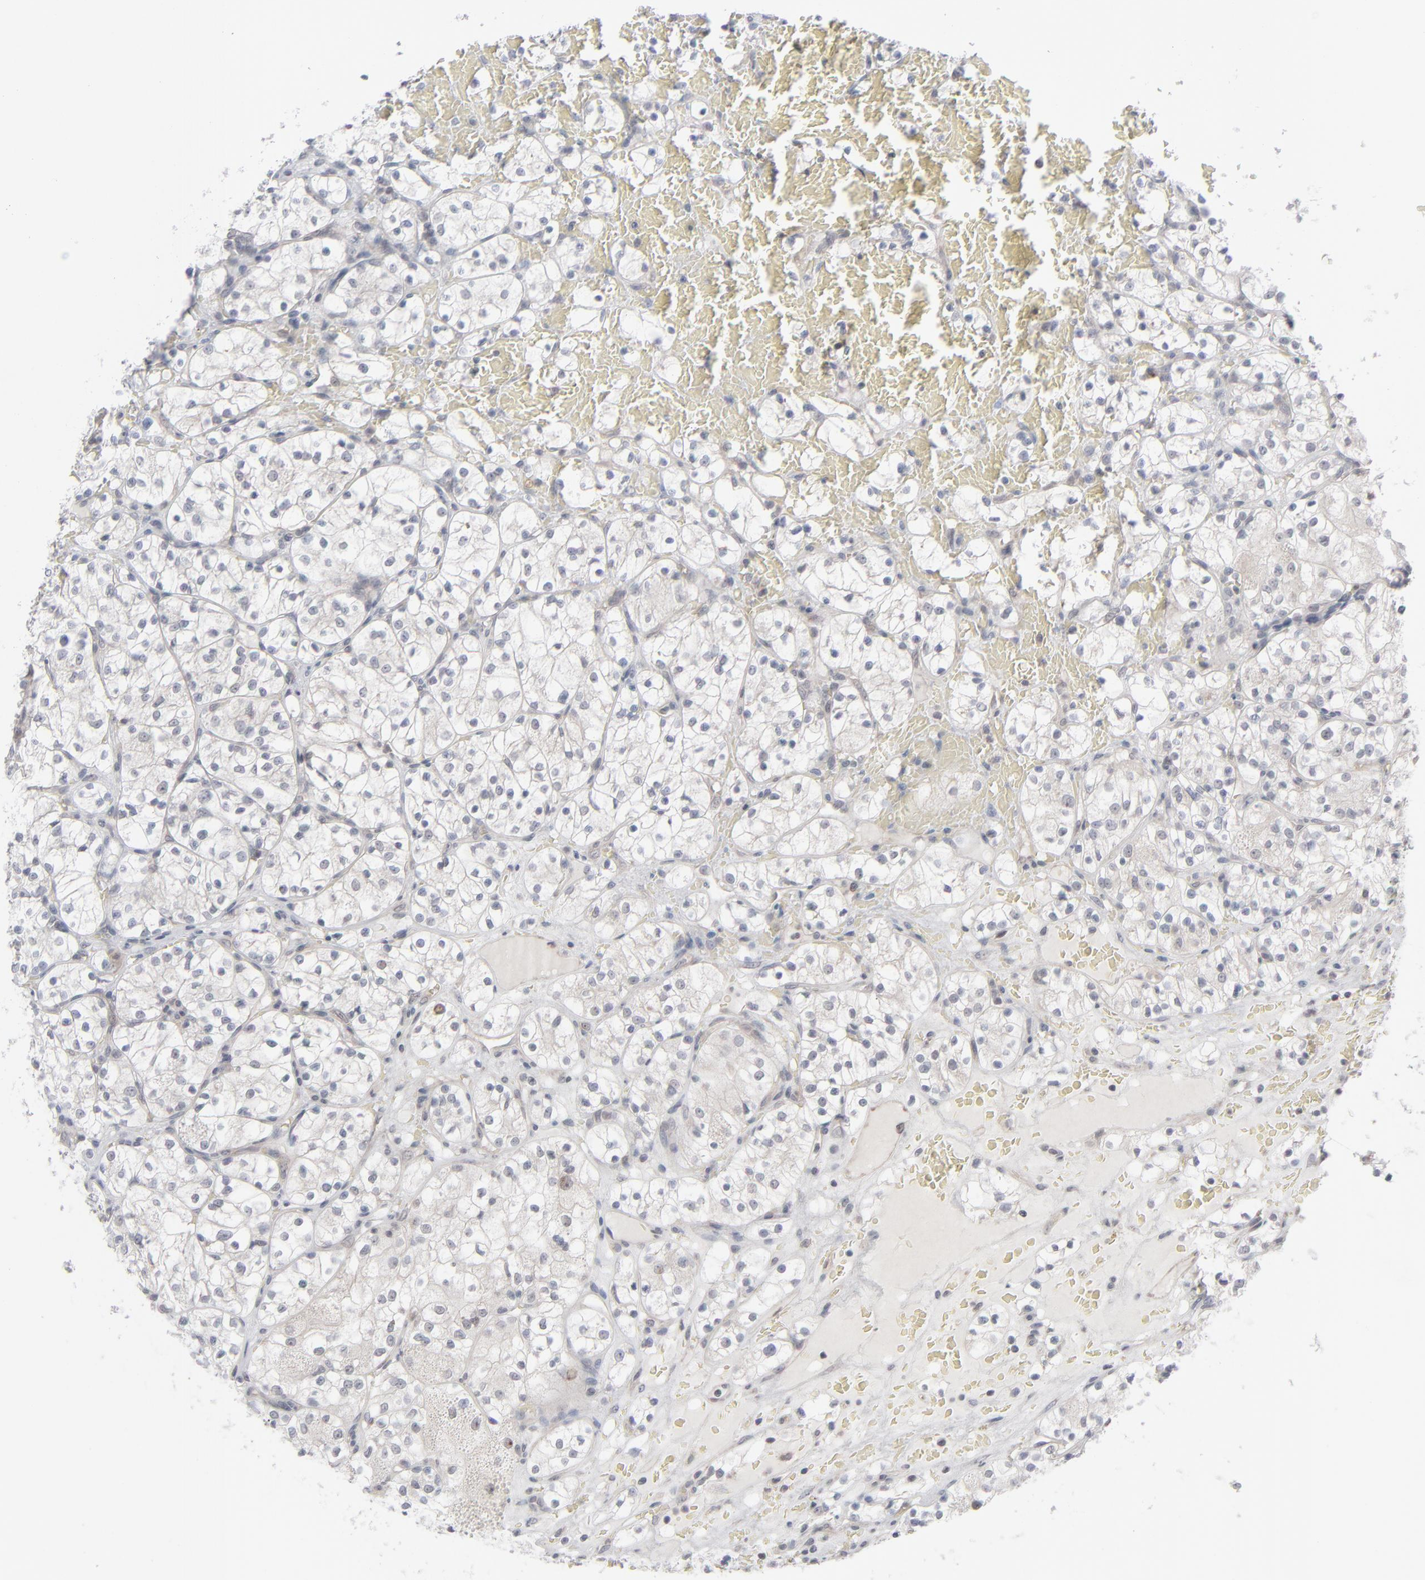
{"staining": {"intensity": "negative", "quantity": "none", "location": "none"}, "tissue": "renal cancer", "cell_type": "Tumor cells", "image_type": "cancer", "snomed": [{"axis": "morphology", "description": "Adenocarcinoma, NOS"}, {"axis": "topography", "description": "Kidney"}], "caption": "The image displays no staining of tumor cells in renal adenocarcinoma.", "gene": "POF1B", "patient": {"sex": "female", "age": 60}}